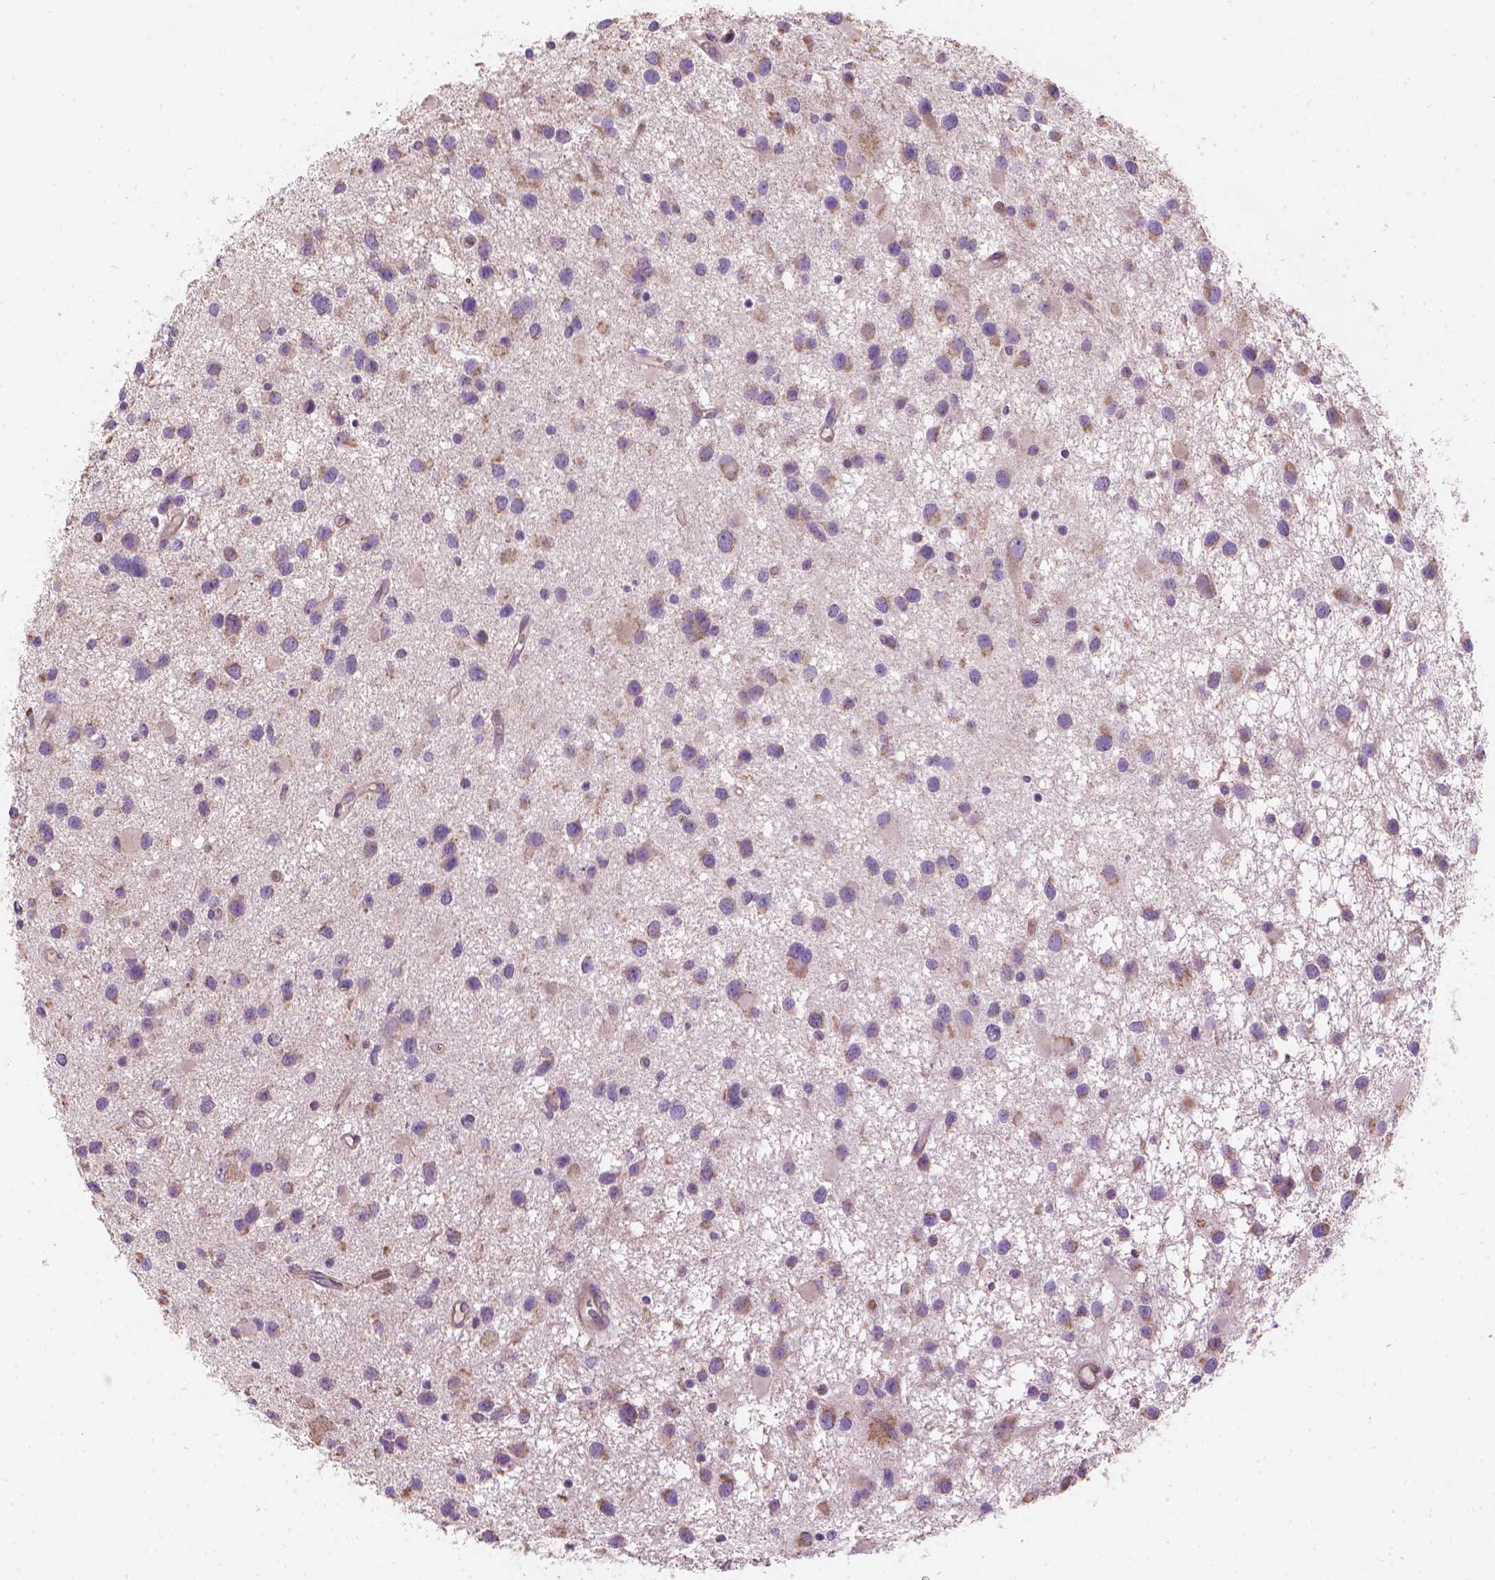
{"staining": {"intensity": "negative", "quantity": "none", "location": "none"}, "tissue": "glioma", "cell_type": "Tumor cells", "image_type": "cancer", "snomed": [{"axis": "morphology", "description": "Glioma, malignant, Low grade"}, {"axis": "topography", "description": "Brain"}], "caption": "Immunohistochemistry (IHC) photomicrograph of neoplastic tissue: glioma stained with DAB displays no significant protein staining in tumor cells.", "gene": "TTC29", "patient": {"sex": "female", "age": 32}}